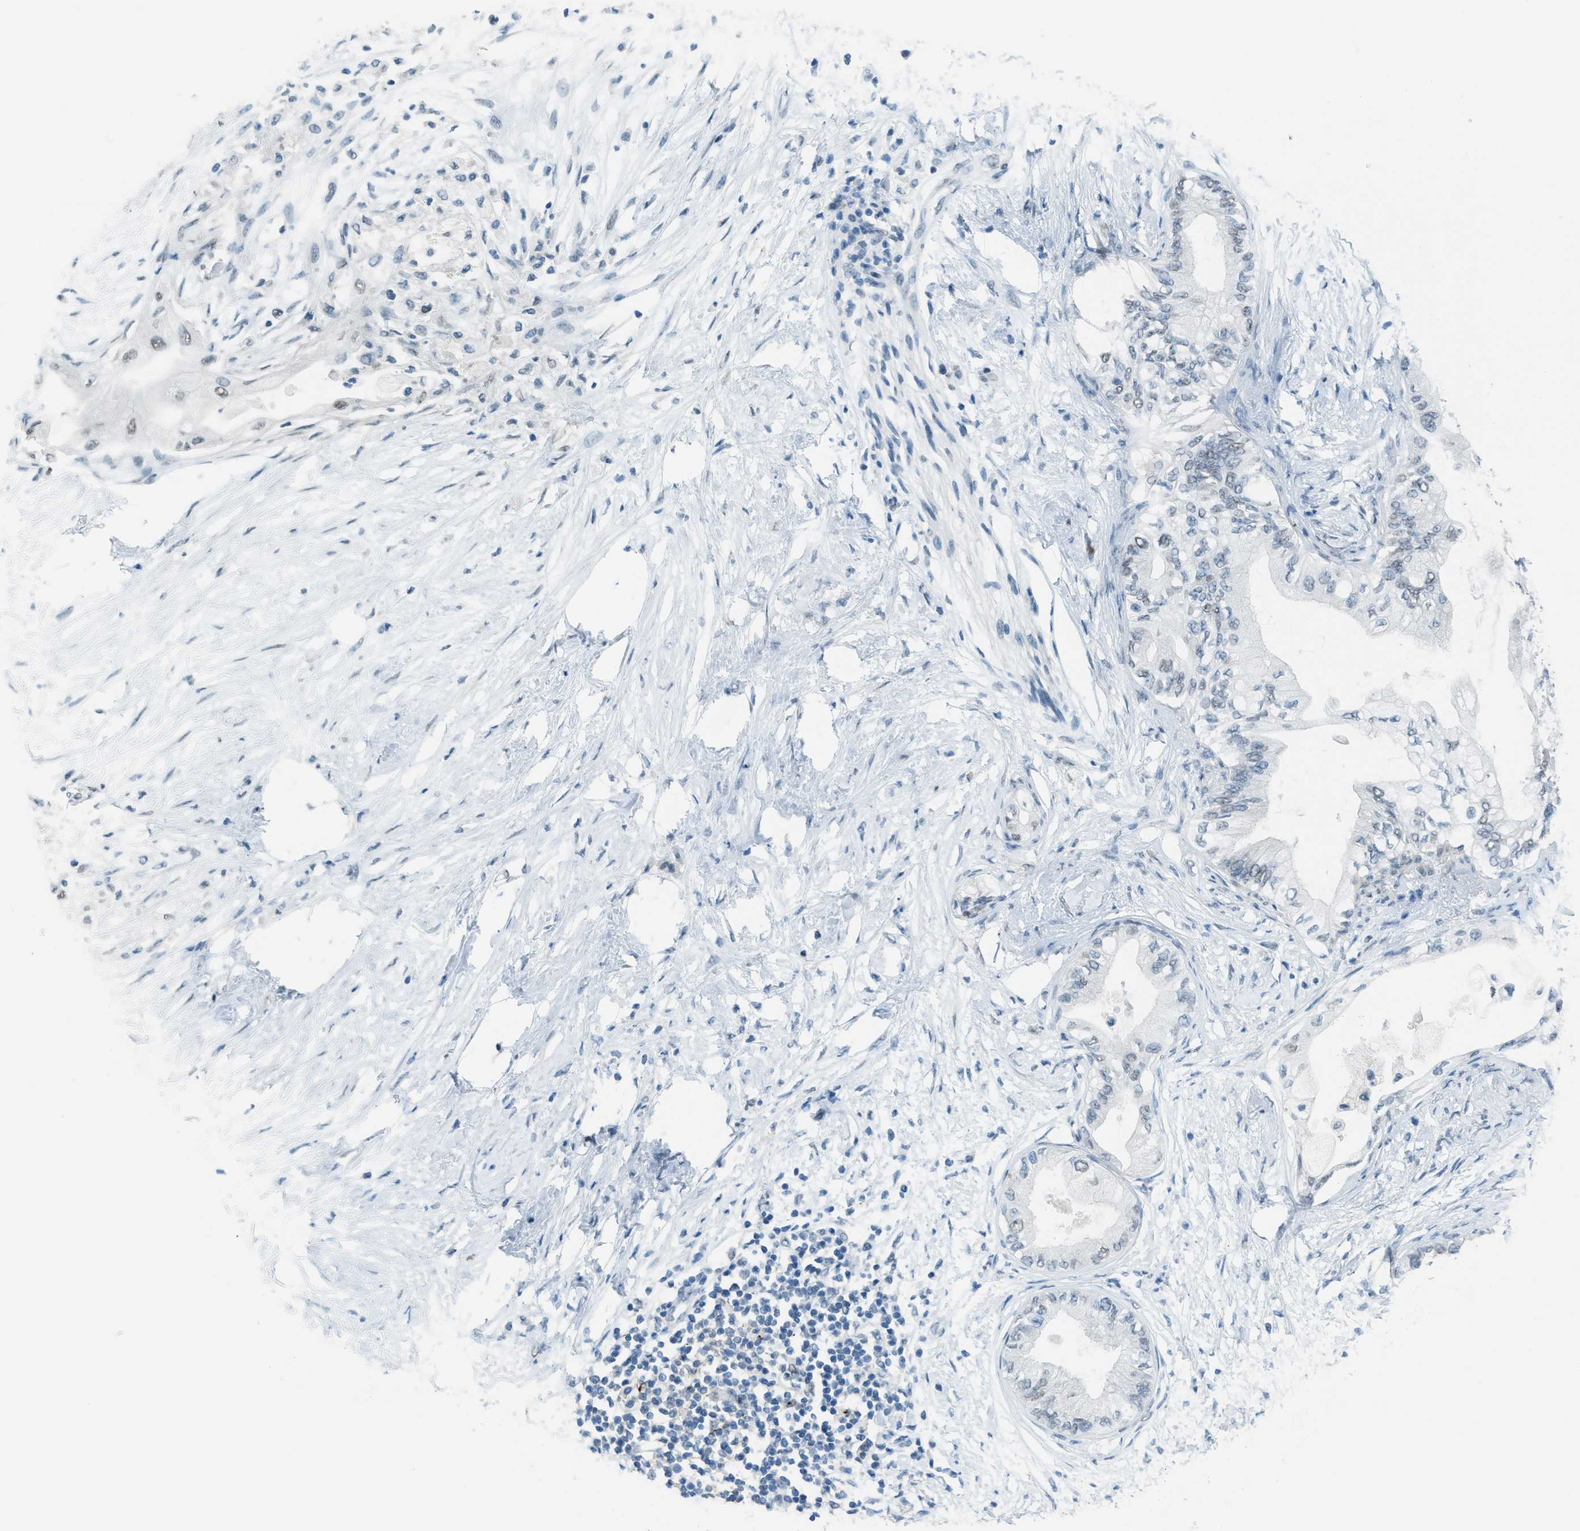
{"staining": {"intensity": "weak", "quantity": "25%-75%", "location": "nuclear"}, "tissue": "pancreatic cancer", "cell_type": "Tumor cells", "image_type": "cancer", "snomed": [{"axis": "morphology", "description": "Normal tissue, NOS"}, {"axis": "morphology", "description": "Adenocarcinoma, NOS"}, {"axis": "topography", "description": "Pancreas"}, {"axis": "topography", "description": "Duodenum"}], "caption": "Tumor cells show low levels of weak nuclear positivity in approximately 25%-75% of cells in adenocarcinoma (pancreatic).", "gene": "TTC13", "patient": {"sex": "female", "age": 60}}